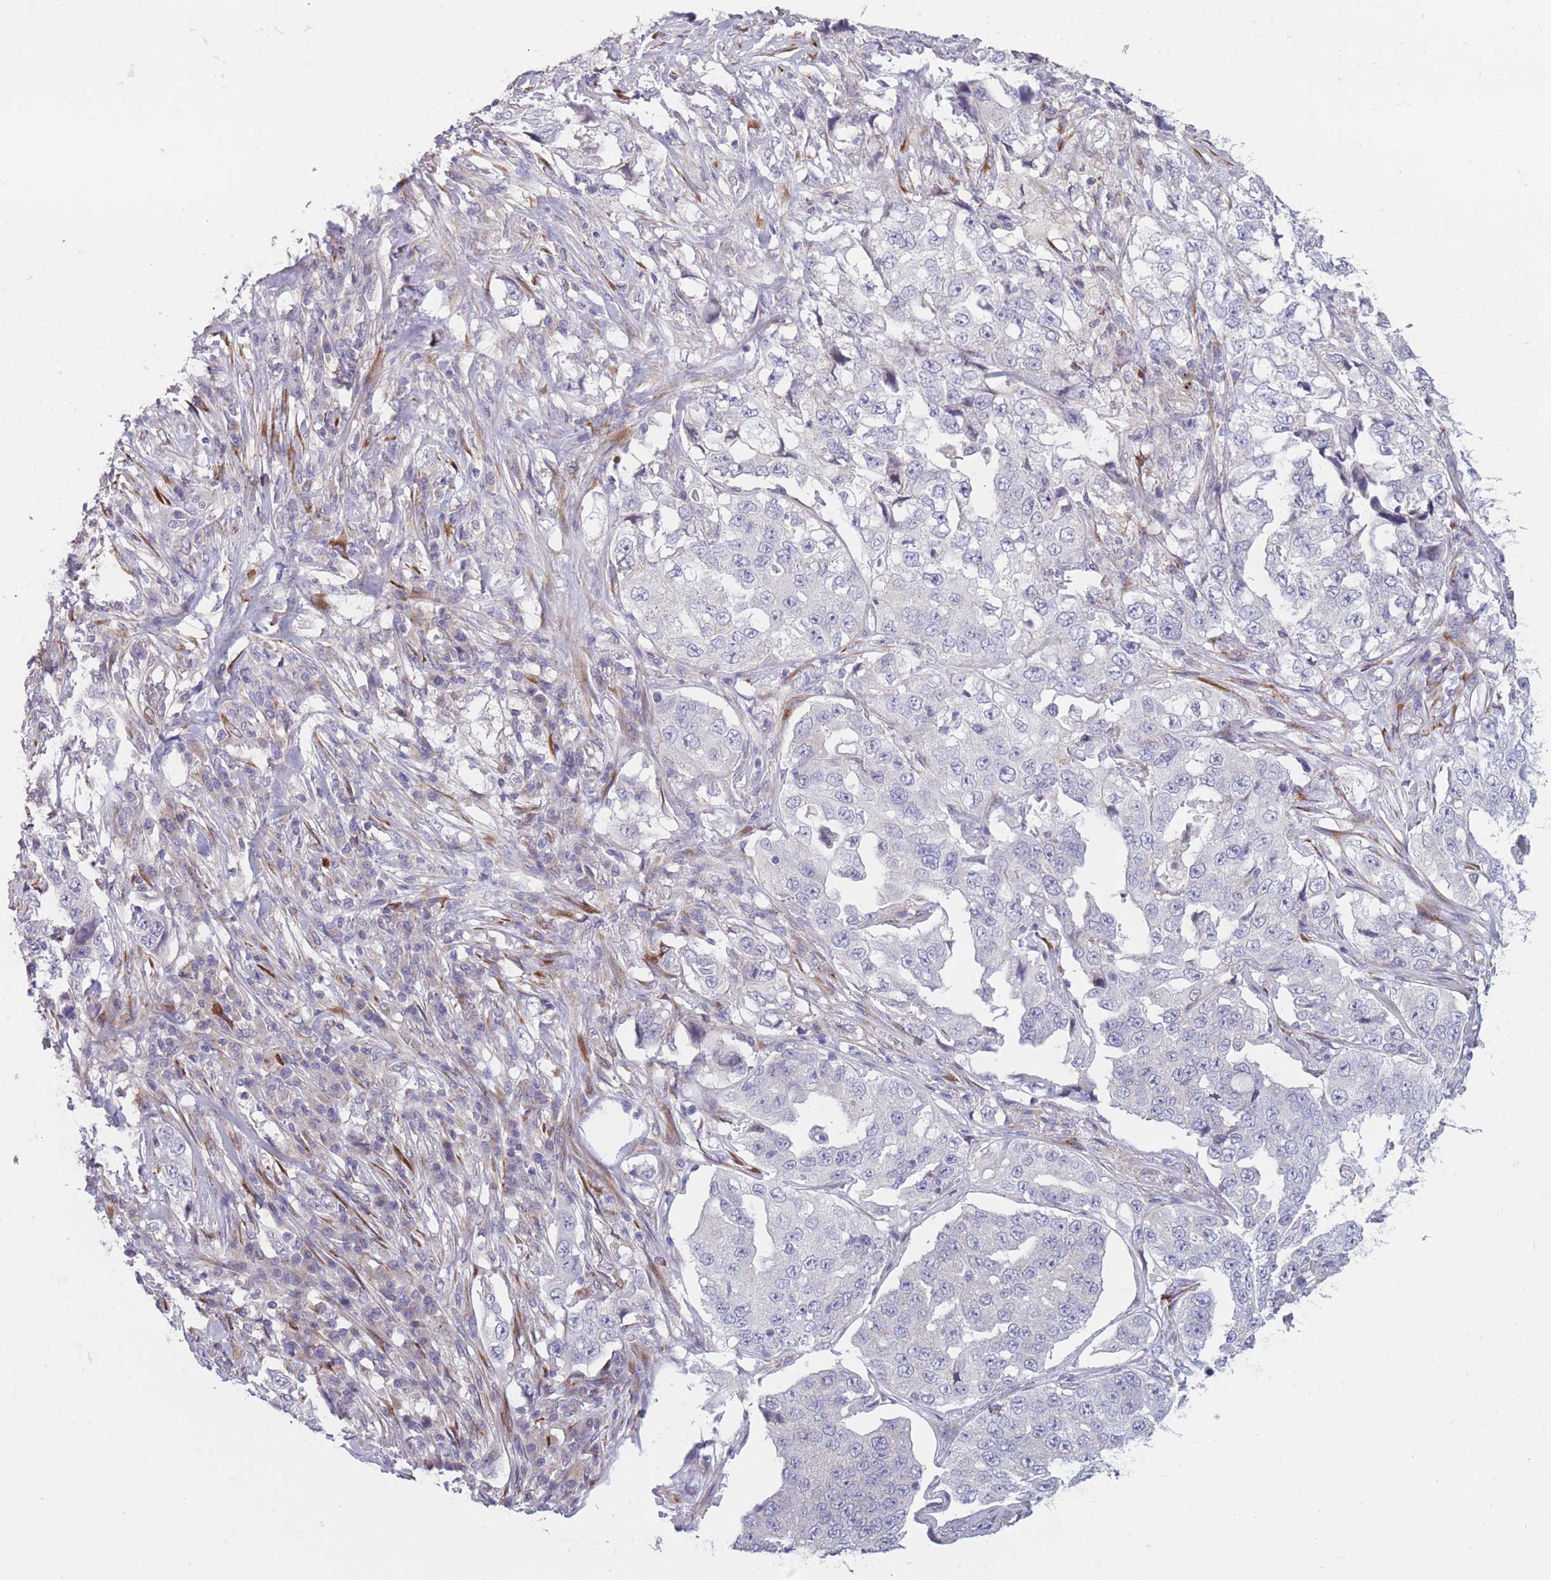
{"staining": {"intensity": "negative", "quantity": "none", "location": "none"}, "tissue": "lung cancer", "cell_type": "Tumor cells", "image_type": "cancer", "snomed": [{"axis": "morphology", "description": "Adenocarcinoma, NOS"}, {"axis": "topography", "description": "Lung"}], "caption": "Immunohistochemical staining of adenocarcinoma (lung) reveals no significant positivity in tumor cells.", "gene": "CCNQ", "patient": {"sex": "female", "age": 51}}